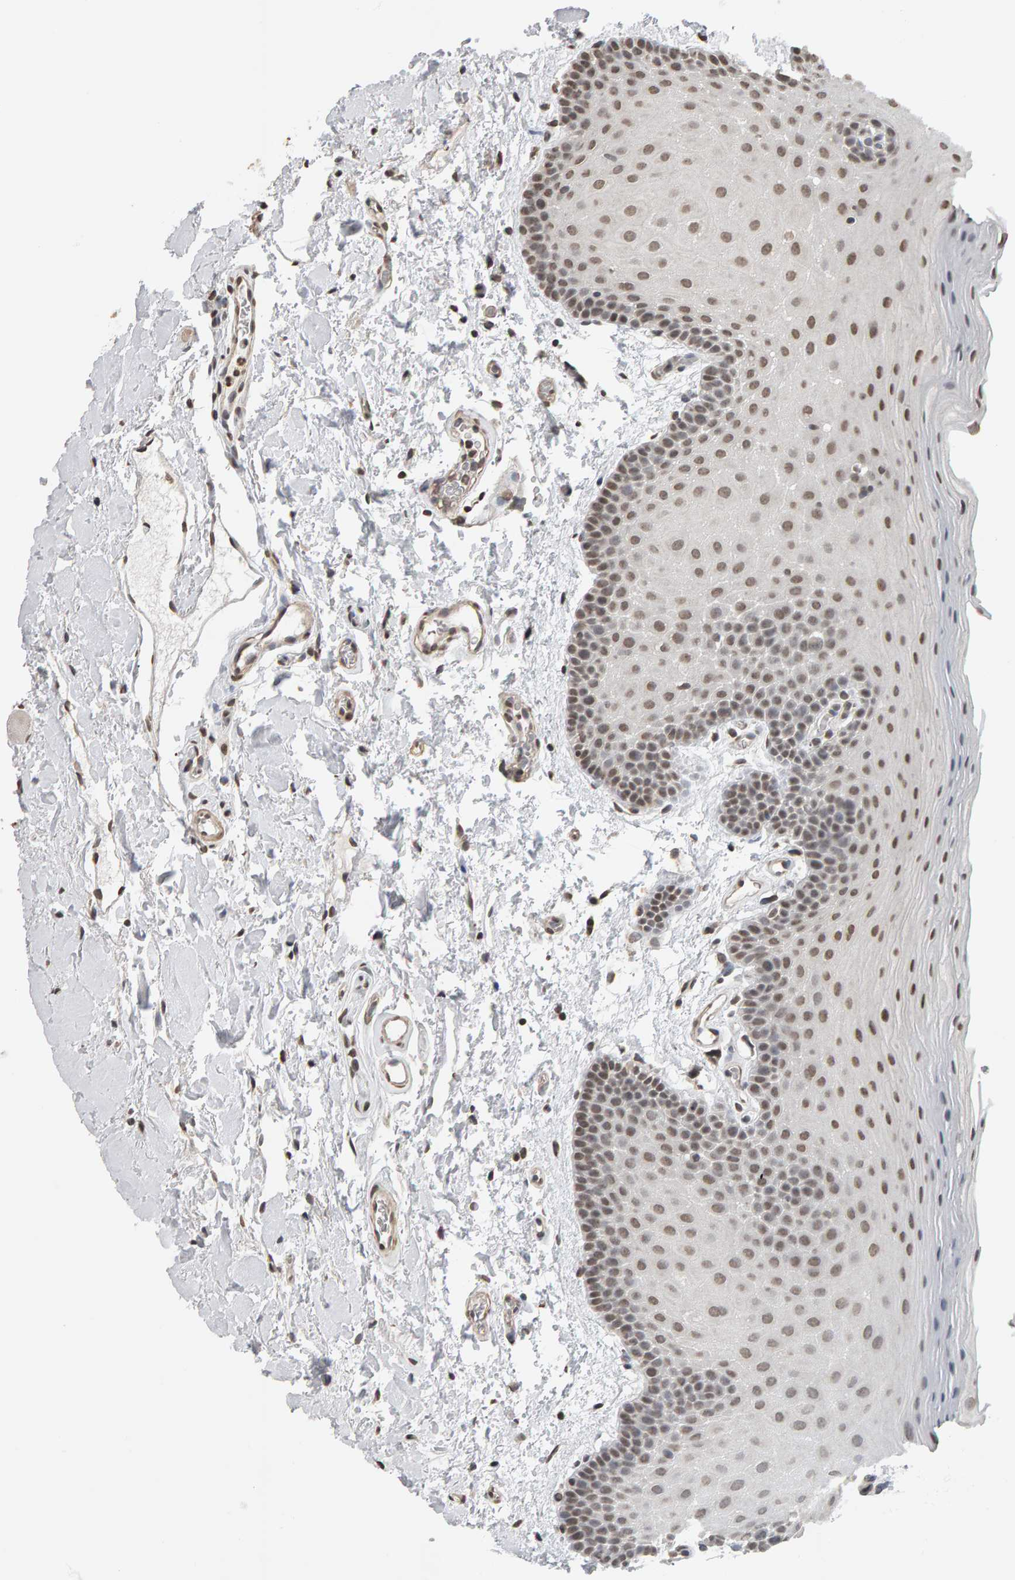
{"staining": {"intensity": "moderate", "quantity": ">75%", "location": "nuclear"}, "tissue": "oral mucosa", "cell_type": "Squamous epithelial cells", "image_type": "normal", "snomed": [{"axis": "morphology", "description": "Normal tissue, NOS"}, {"axis": "topography", "description": "Oral tissue"}], "caption": "Immunohistochemistry (IHC) (DAB) staining of normal oral mucosa displays moderate nuclear protein expression in approximately >75% of squamous epithelial cells. (DAB IHC with brightfield microscopy, high magnification).", "gene": "AFF4", "patient": {"sex": "male", "age": 62}}